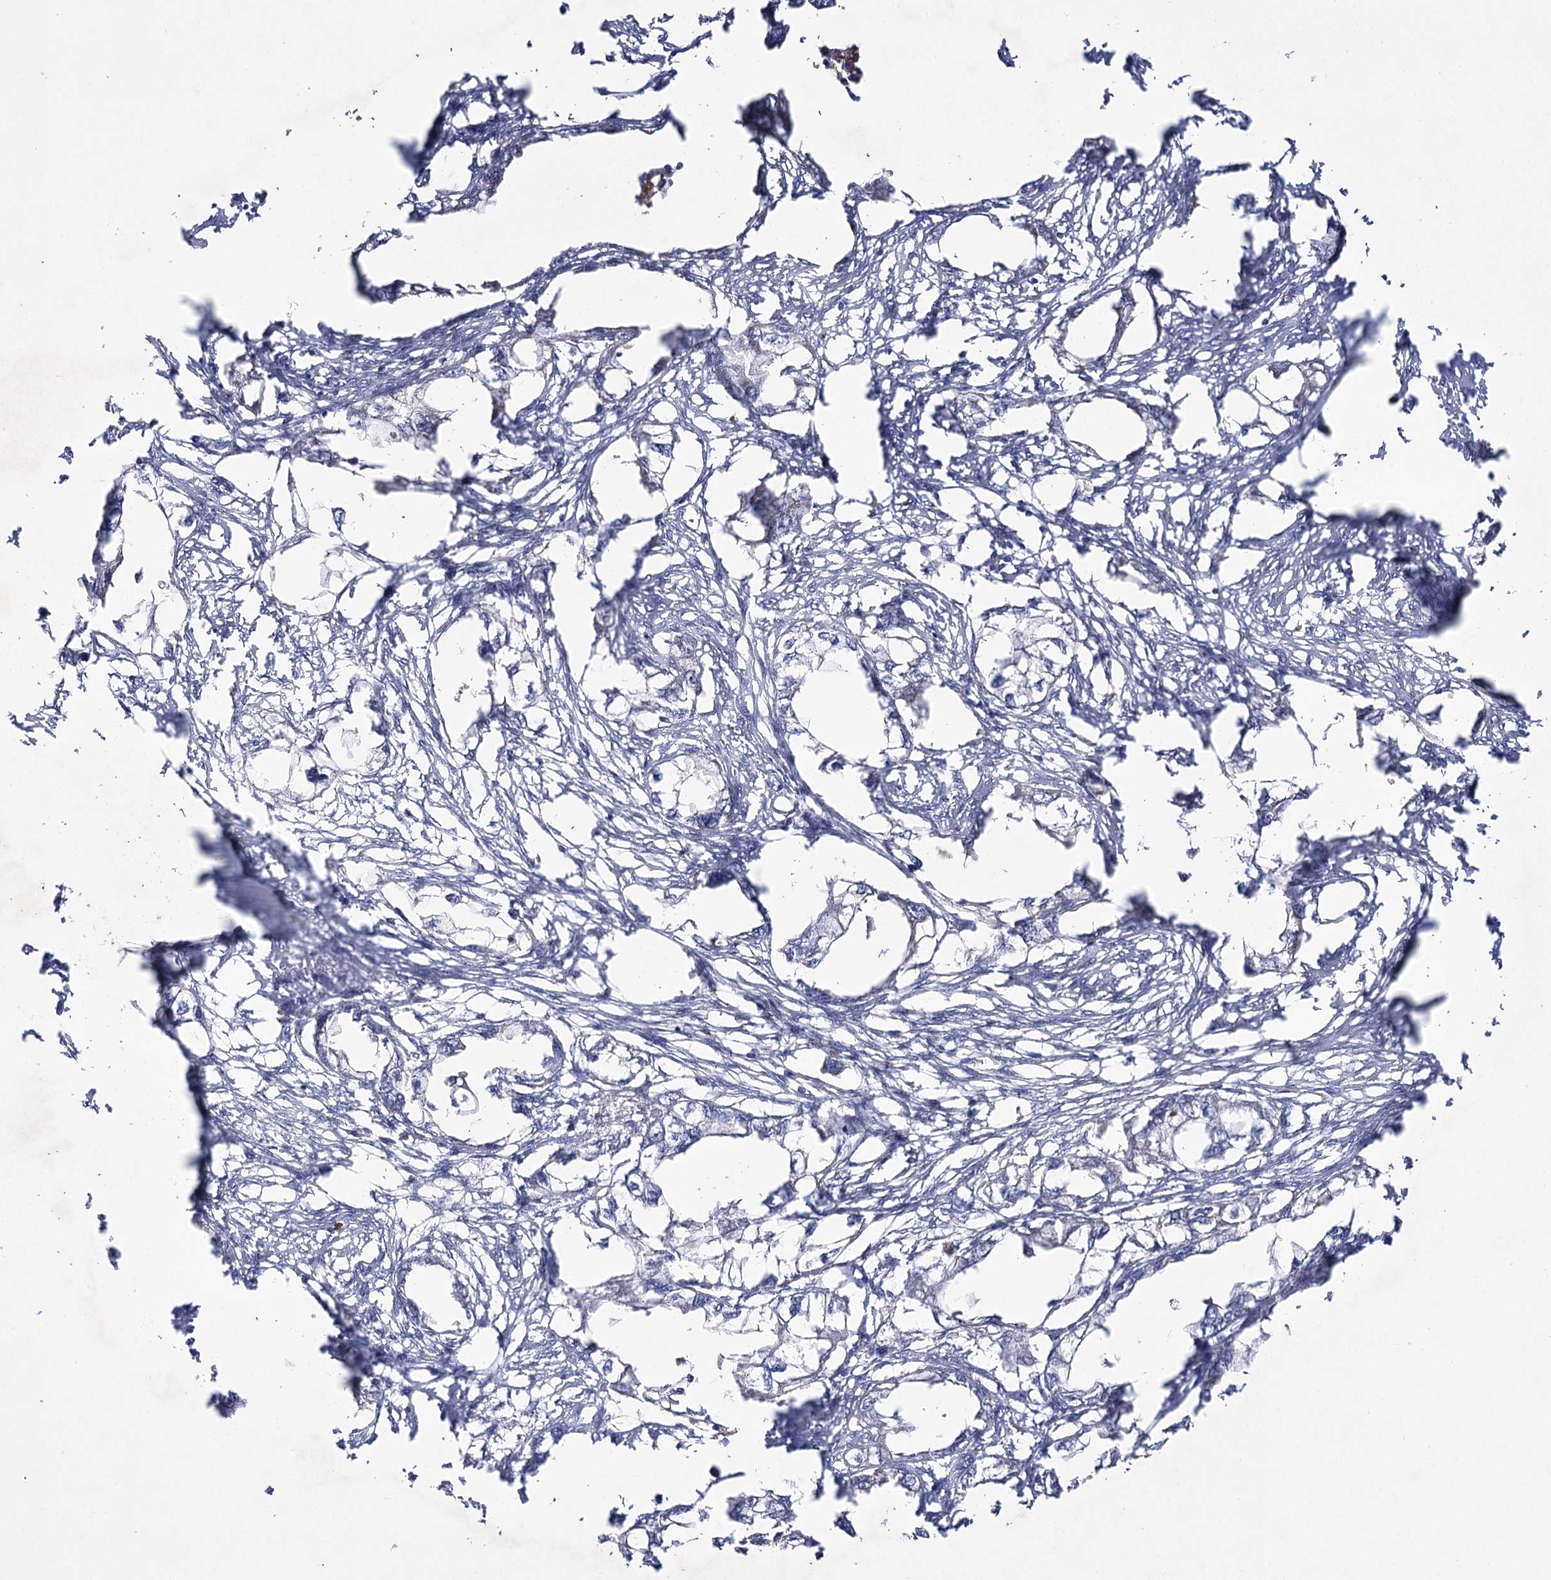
{"staining": {"intensity": "negative", "quantity": "none", "location": "none"}, "tissue": "endometrial cancer", "cell_type": "Tumor cells", "image_type": "cancer", "snomed": [{"axis": "morphology", "description": "Adenocarcinoma, NOS"}, {"axis": "morphology", "description": "Adenocarcinoma, metastatic, NOS"}, {"axis": "topography", "description": "Adipose tissue"}, {"axis": "topography", "description": "Endometrium"}], "caption": "A histopathology image of human endometrial cancer is negative for staining in tumor cells.", "gene": "NAGLU", "patient": {"sex": "female", "age": 67}}